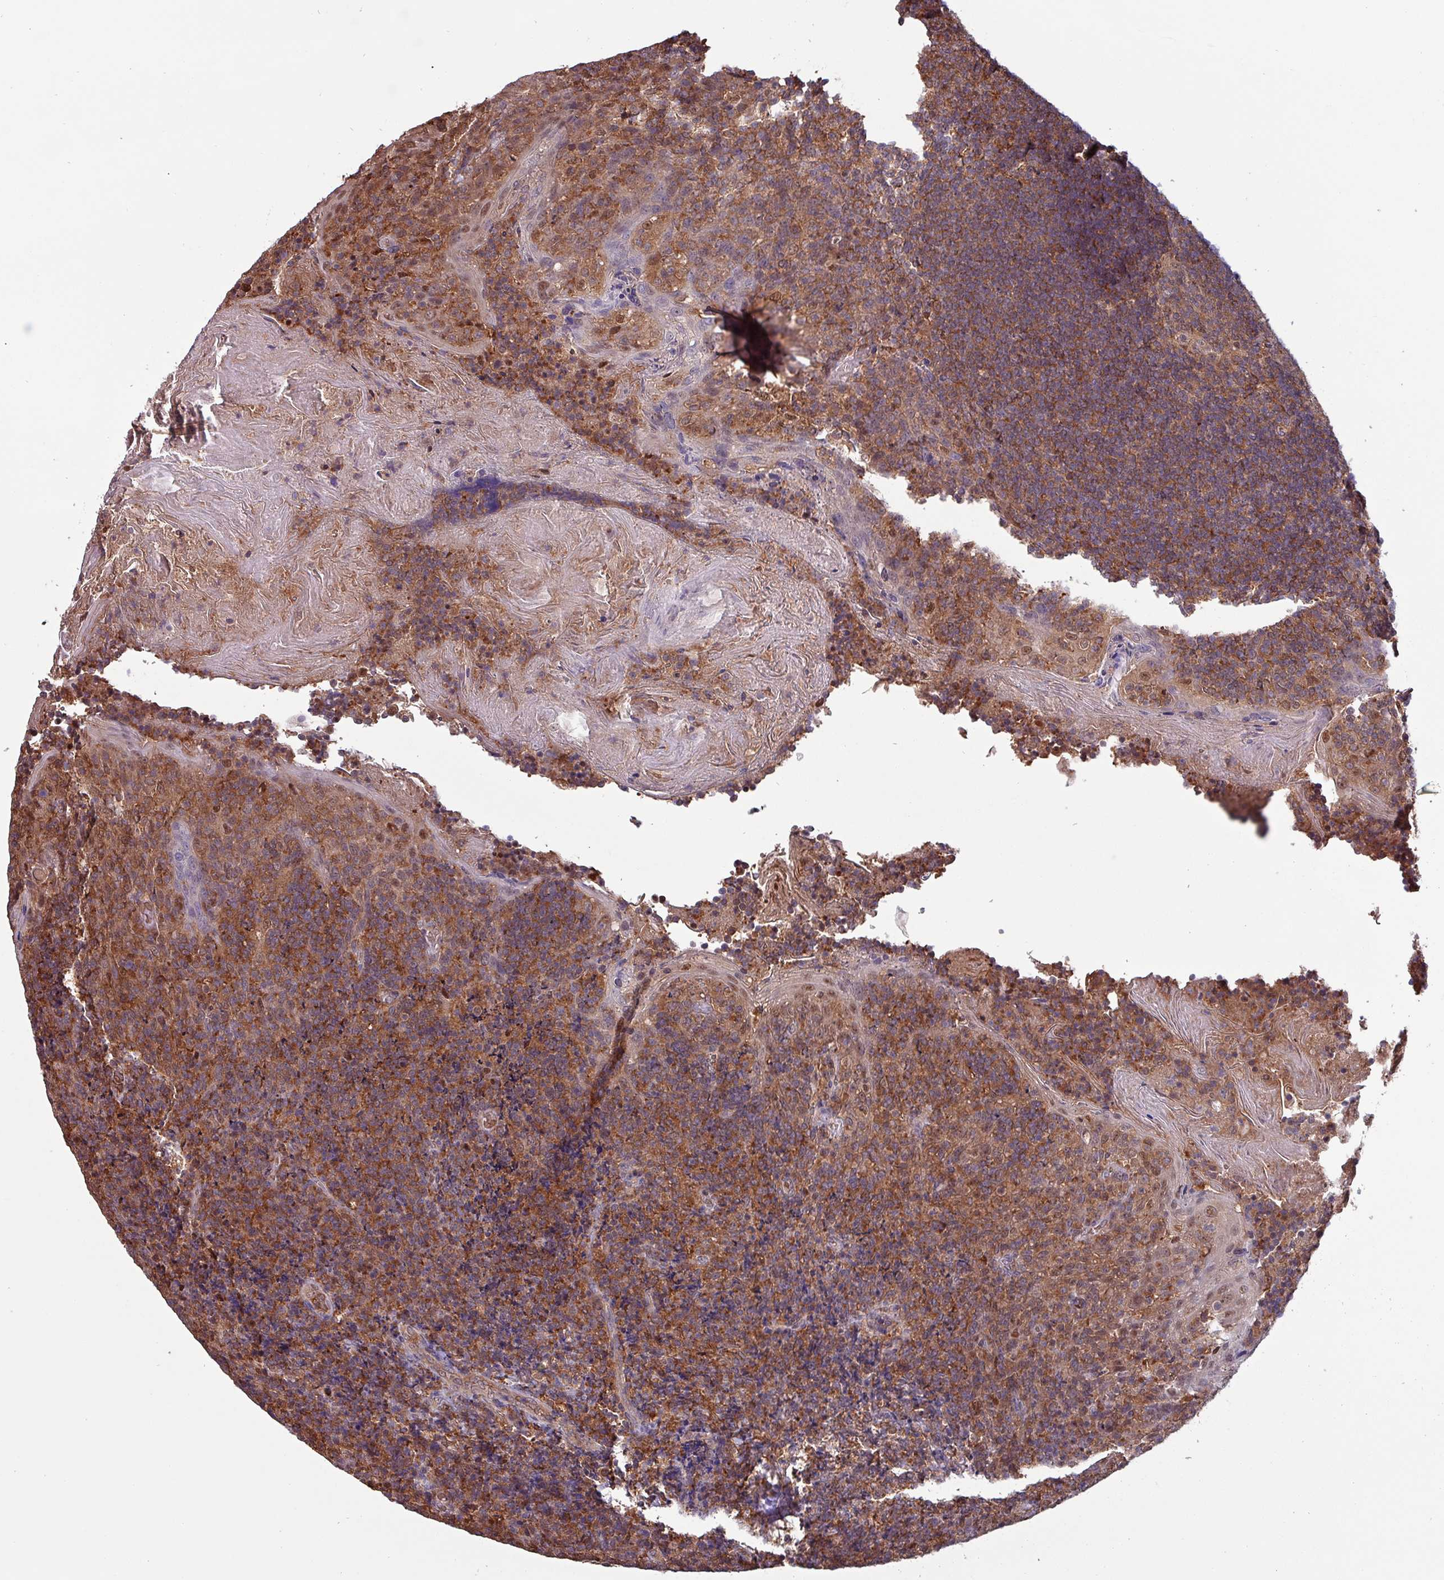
{"staining": {"intensity": "moderate", "quantity": ">75%", "location": "cytoplasmic/membranous"}, "tissue": "tonsil", "cell_type": "Germinal center cells", "image_type": "normal", "snomed": [{"axis": "morphology", "description": "Normal tissue, NOS"}, {"axis": "topography", "description": "Tonsil"}], "caption": "About >75% of germinal center cells in benign tonsil reveal moderate cytoplasmic/membranous protein staining as visualized by brown immunohistochemical staining.", "gene": "PSMB8", "patient": {"sex": "female", "age": 10}}